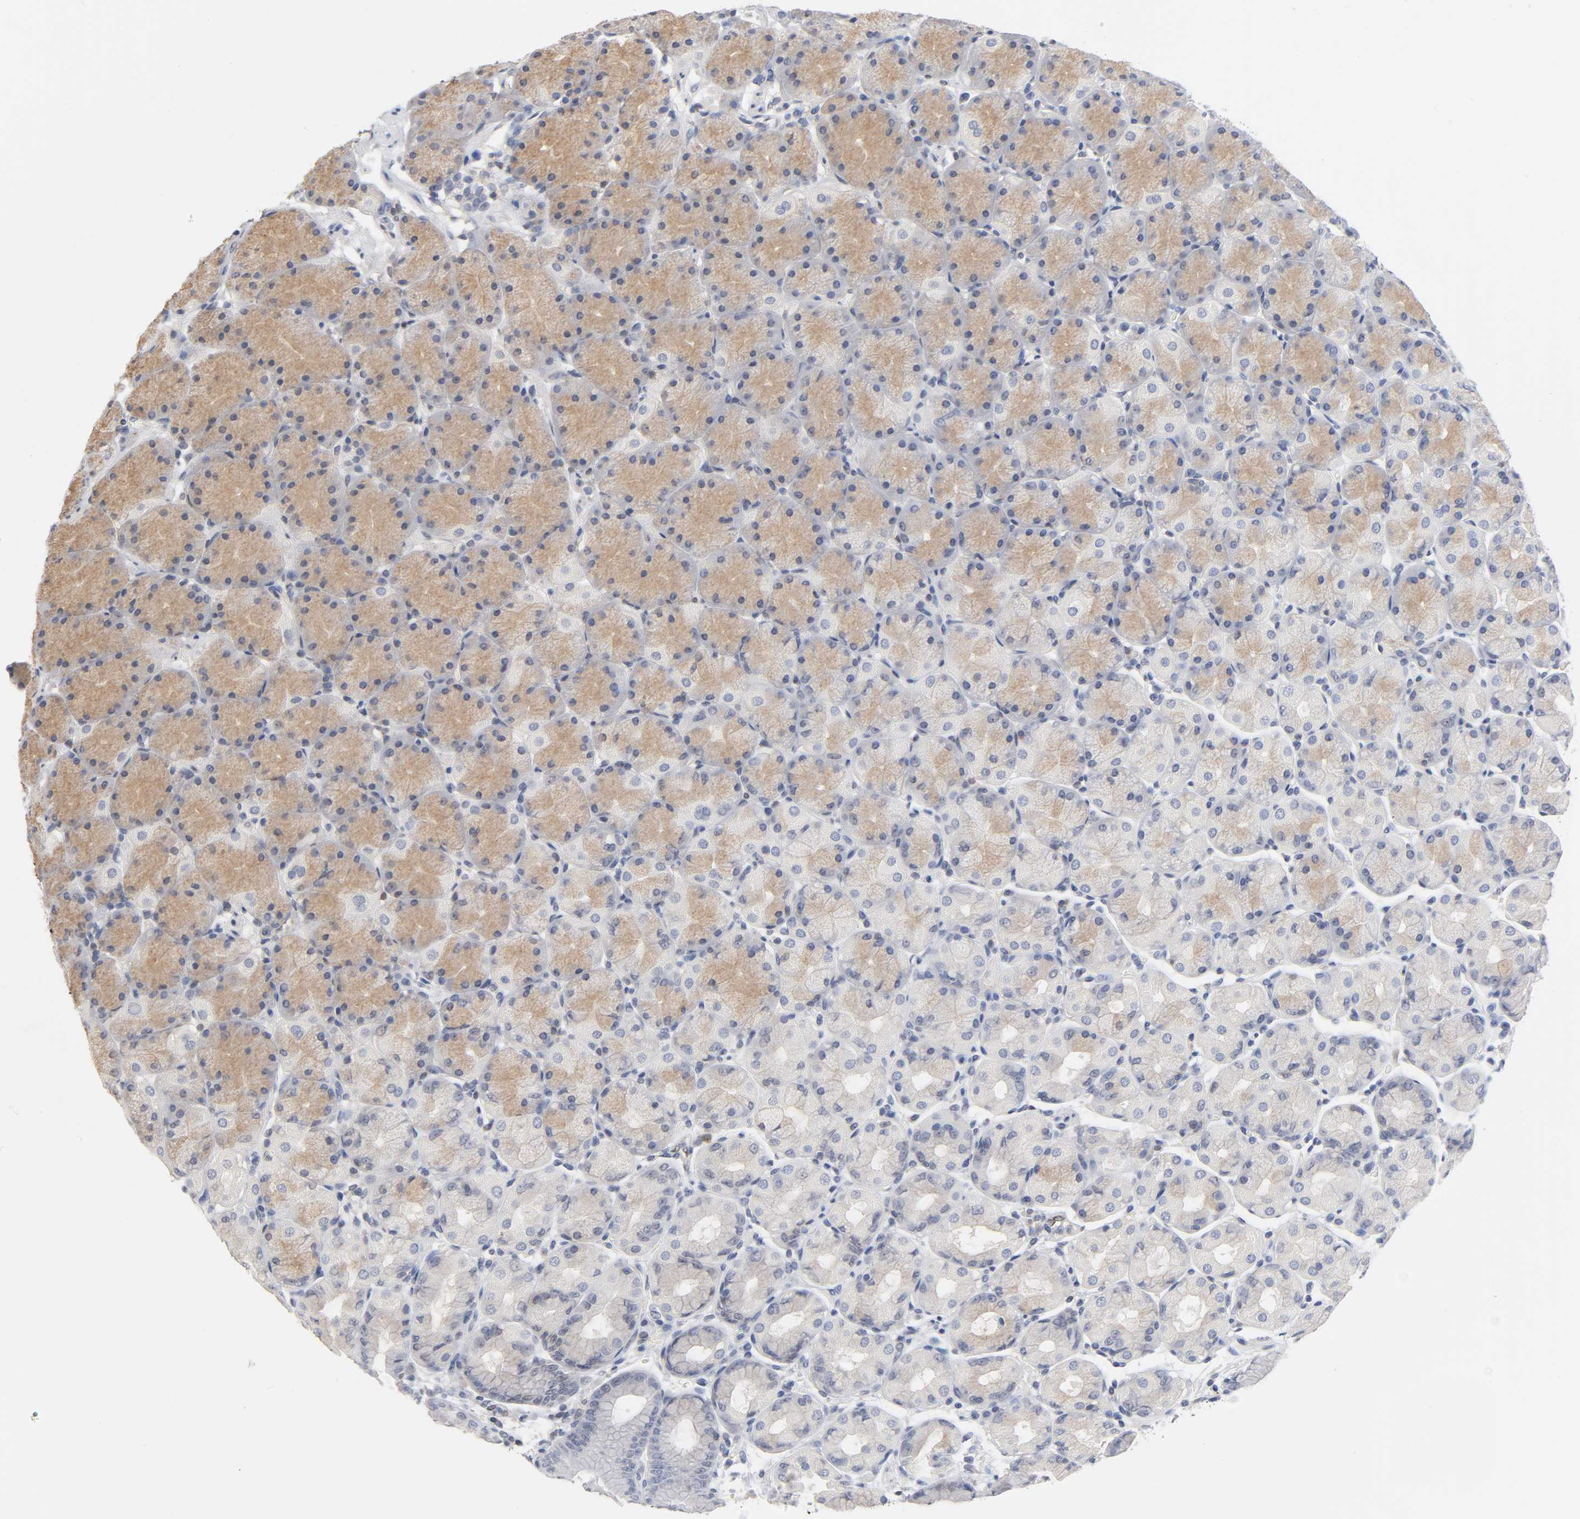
{"staining": {"intensity": "weak", "quantity": "25%-75%", "location": "cytoplasmic/membranous"}, "tissue": "stomach", "cell_type": "Glandular cells", "image_type": "normal", "snomed": [{"axis": "morphology", "description": "Normal tissue, NOS"}, {"axis": "topography", "description": "Stomach, upper"}, {"axis": "topography", "description": "Stomach"}], "caption": "Stomach stained with immunohistochemistry demonstrates weak cytoplasmic/membranous positivity in approximately 25%-75% of glandular cells. (Stains: DAB in brown, nuclei in blue, Microscopy: brightfield microscopy at high magnification).", "gene": "NFATC1", "patient": {"sex": "male", "age": 76}}